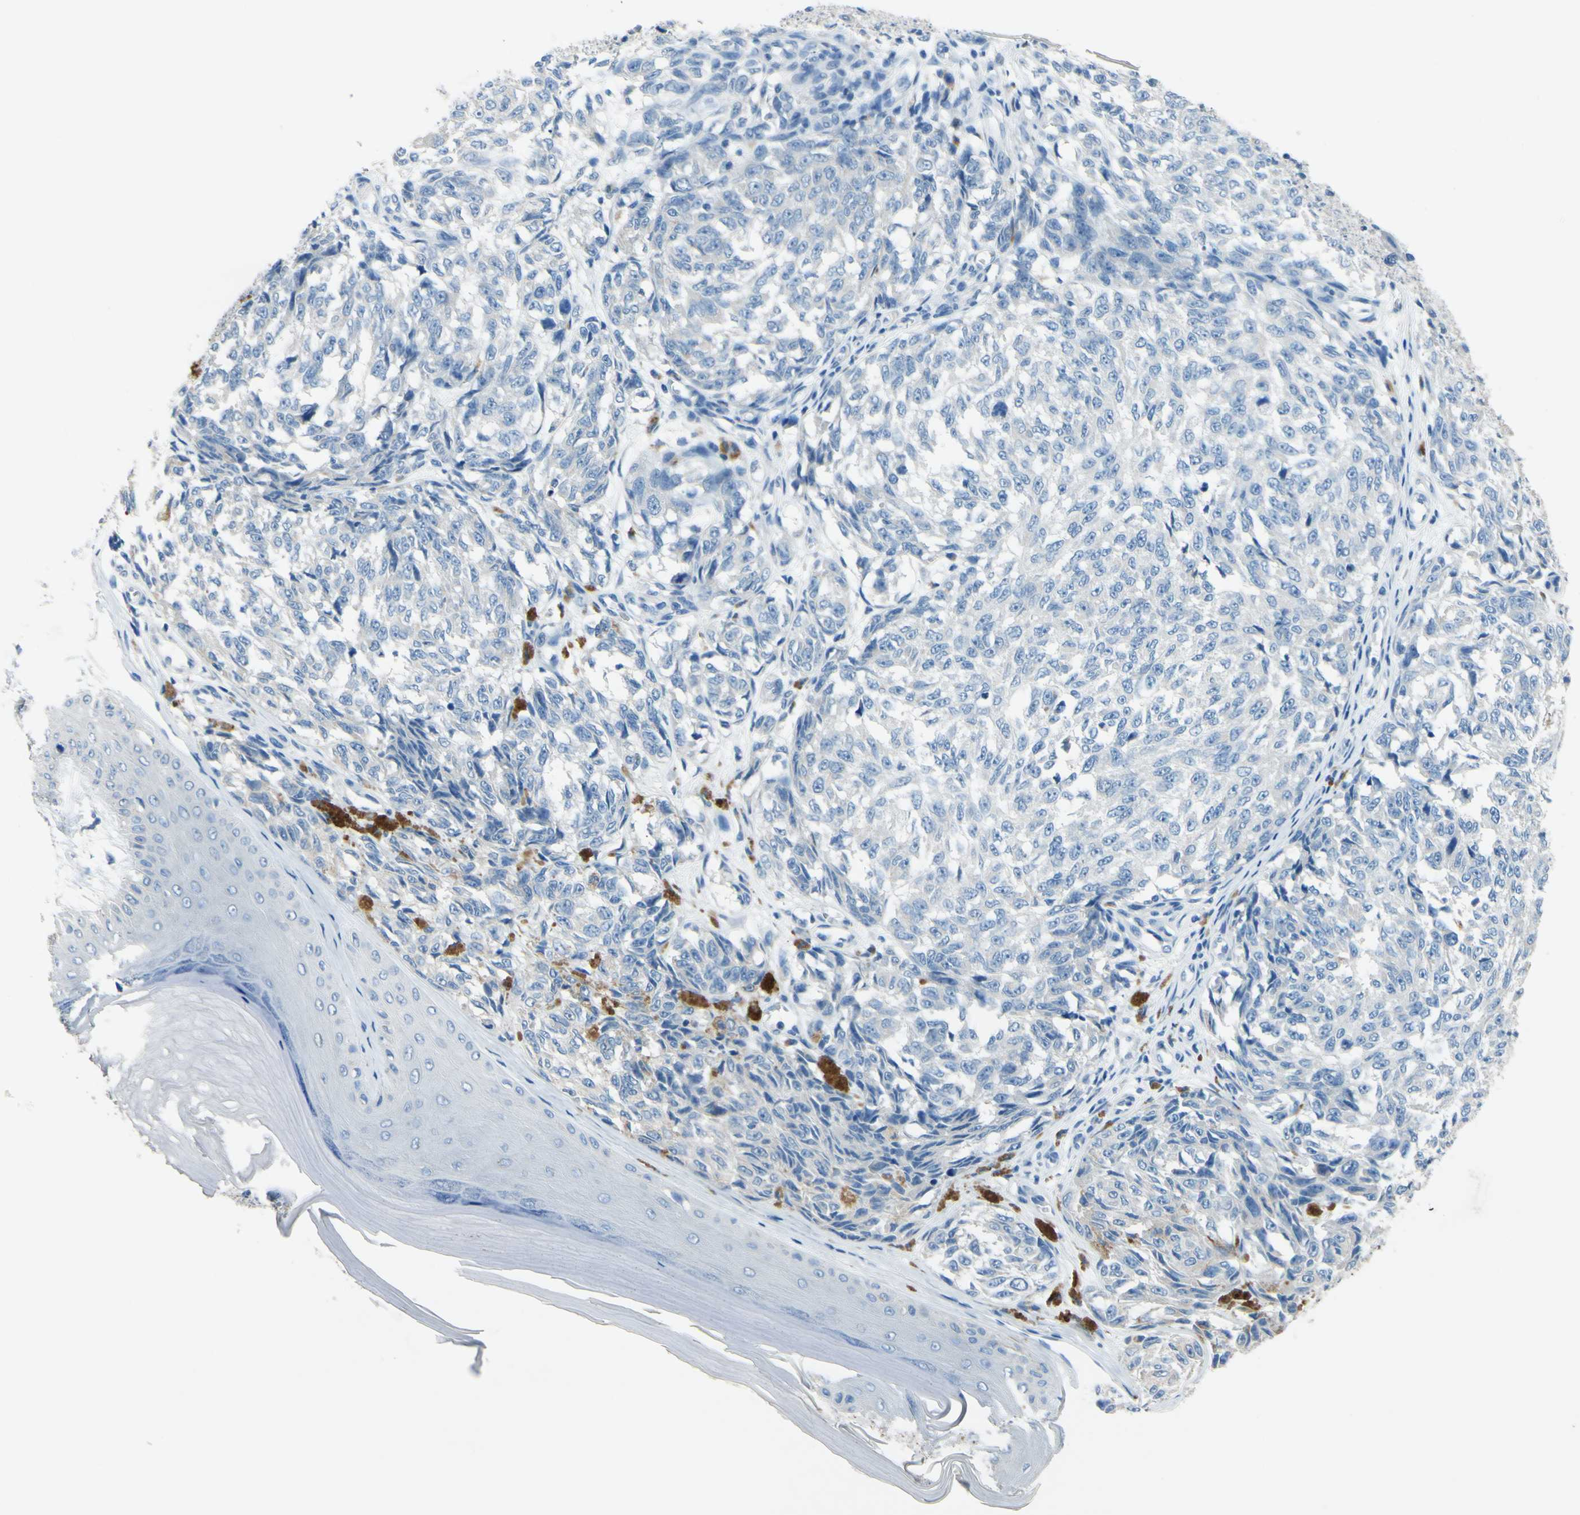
{"staining": {"intensity": "negative", "quantity": "none", "location": "none"}, "tissue": "melanoma", "cell_type": "Tumor cells", "image_type": "cancer", "snomed": [{"axis": "morphology", "description": "Malignant melanoma, NOS"}, {"axis": "topography", "description": "Skin"}], "caption": "High magnification brightfield microscopy of malignant melanoma stained with DAB (brown) and counterstained with hematoxylin (blue): tumor cells show no significant staining.", "gene": "CDH10", "patient": {"sex": "female", "age": 64}}